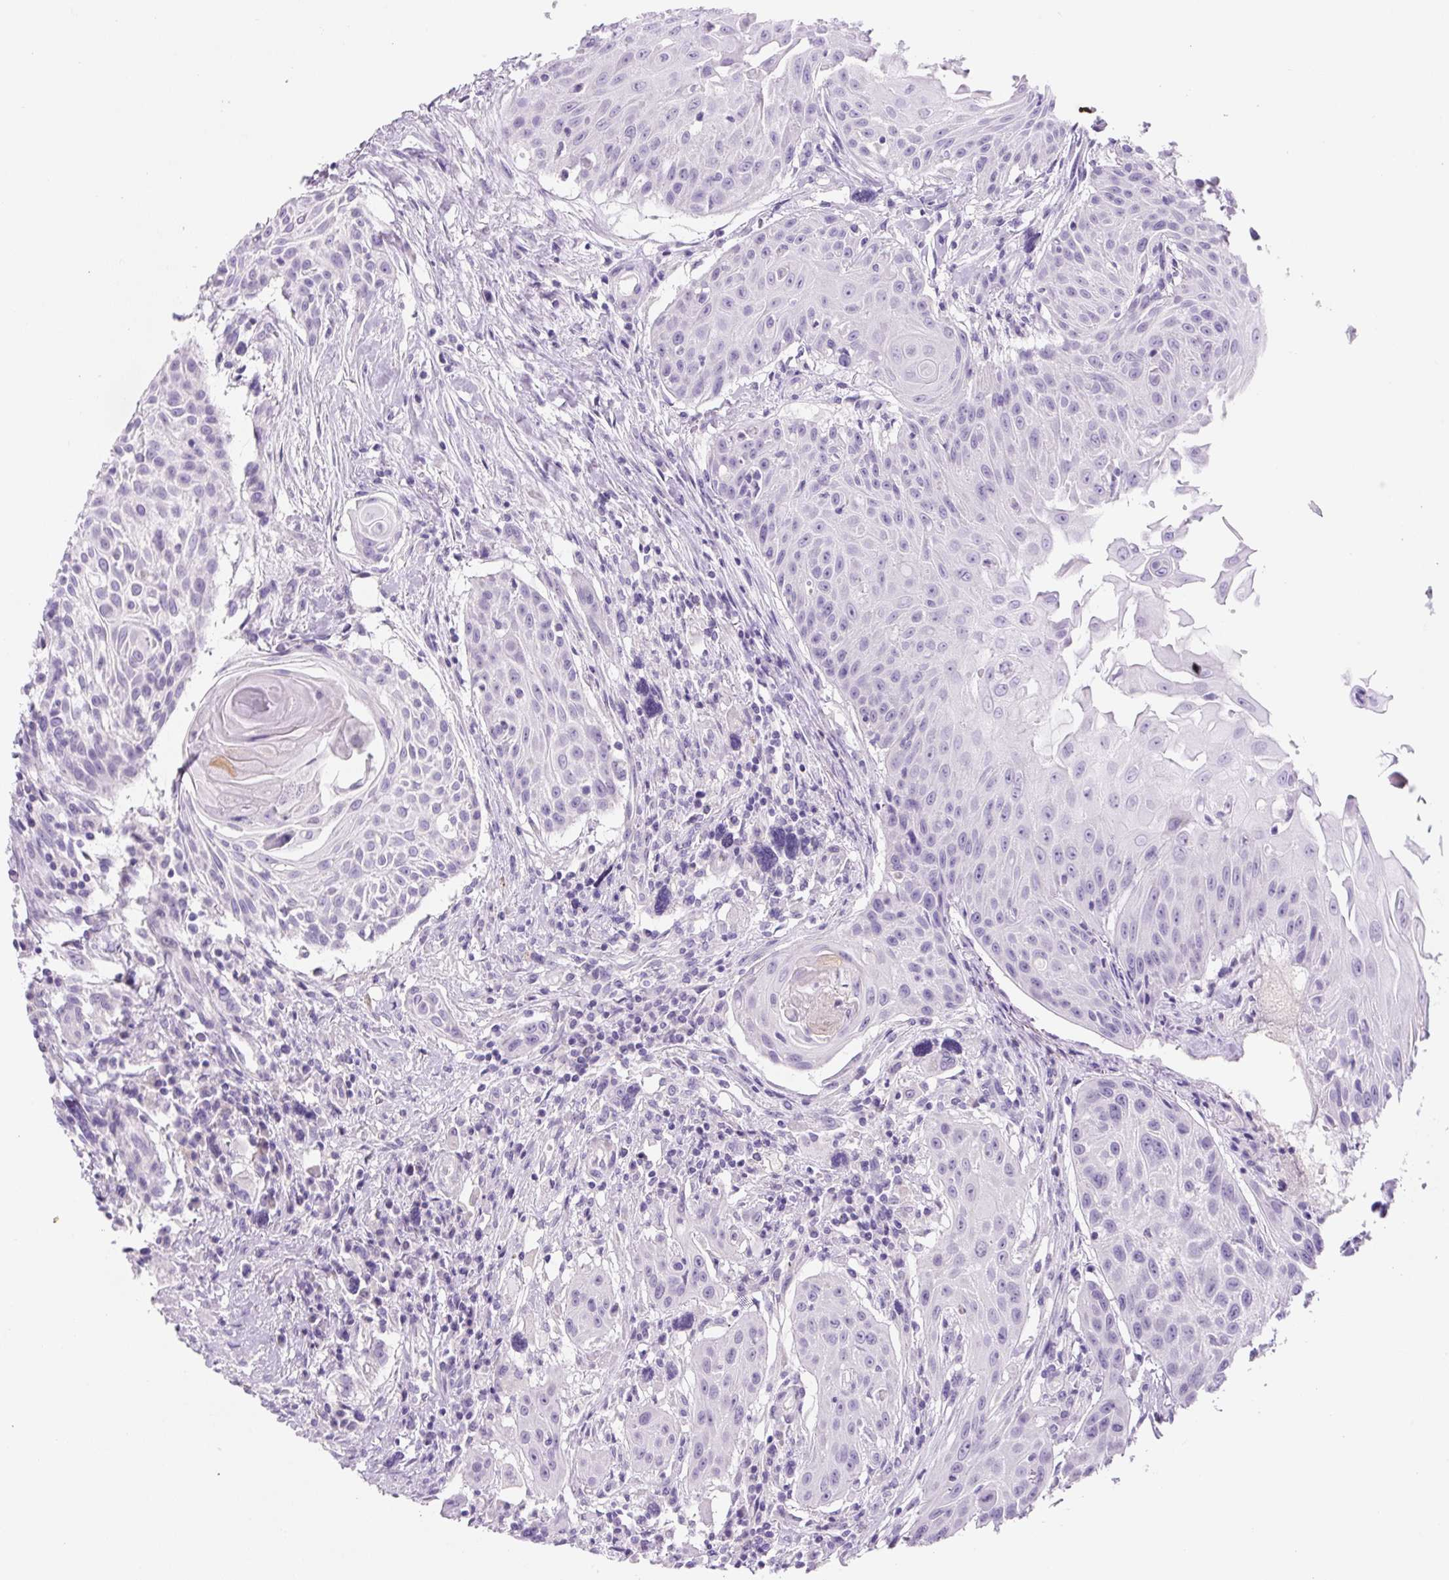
{"staining": {"intensity": "negative", "quantity": "none", "location": "none"}, "tissue": "head and neck cancer", "cell_type": "Tumor cells", "image_type": "cancer", "snomed": [{"axis": "morphology", "description": "Squamous cell carcinoma, NOS"}, {"axis": "topography", "description": "Lymph node"}, {"axis": "topography", "description": "Salivary gland"}, {"axis": "topography", "description": "Head-Neck"}], "caption": "This is a histopathology image of IHC staining of head and neck cancer (squamous cell carcinoma), which shows no staining in tumor cells. (Stains: DAB (3,3'-diaminobenzidine) immunohistochemistry with hematoxylin counter stain, Microscopy: brightfield microscopy at high magnification).", "gene": "YIF1B", "patient": {"sex": "female", "age": 74}}